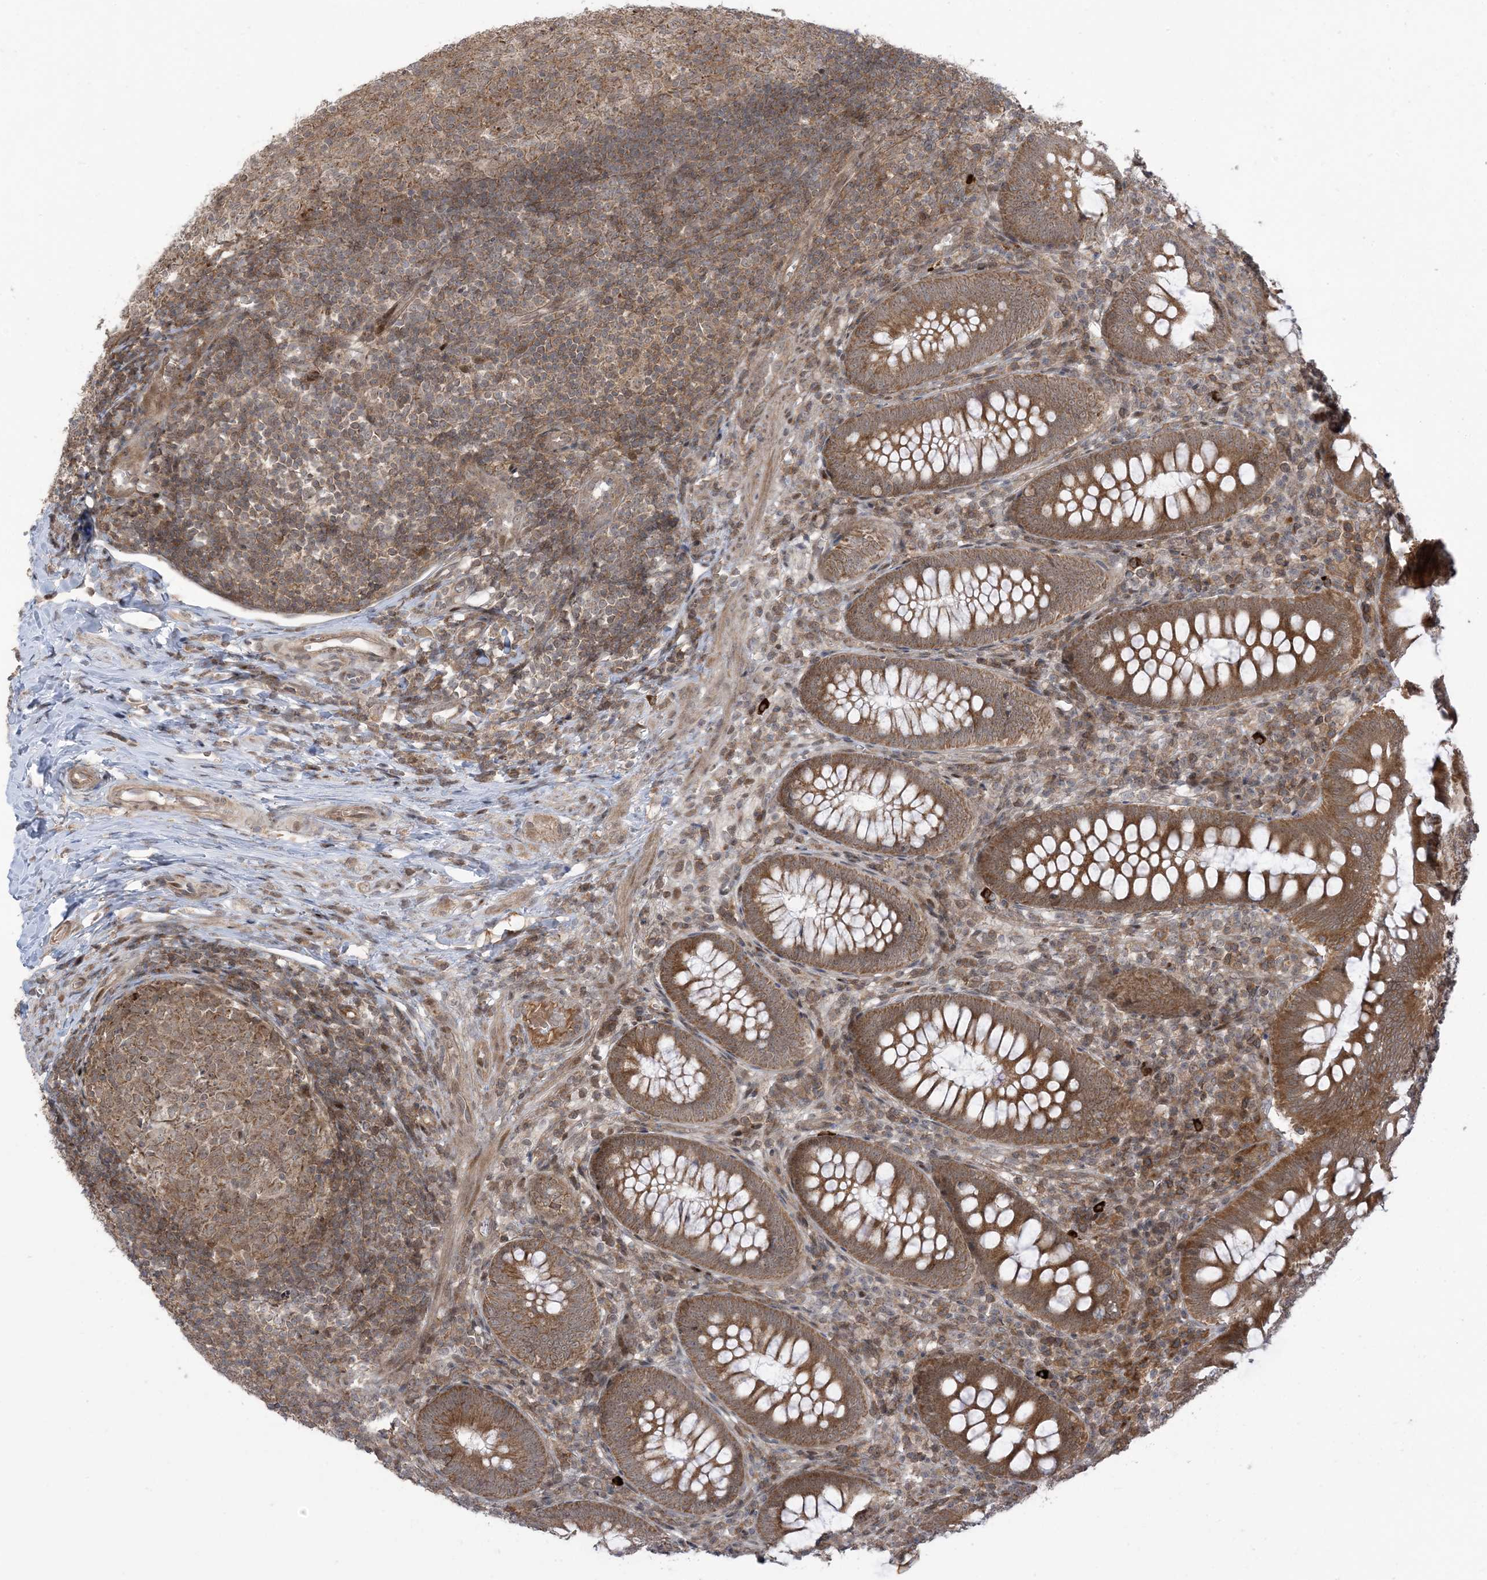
{"staining": {"intensity": "strong", "quantity": ">75%", "location": "cytoplasmic/membranous"}, "tissue": "appendix", "cell_type": "Glandular cells", "image_type": "normal", "snomed": [{"axis": "morphology", "description": "Normal tissue, NOS"}, {"axis": "topography", "description": "Appendix"}], "caption": "Benign appendix shows strong cytoplasmic/membranous staining in approximately >75% of glandular cells (IHC, brightfield microscopy, high magnification)..", "gene": "PHLDB2", "patient": {"sex": "male", "age": 14}}